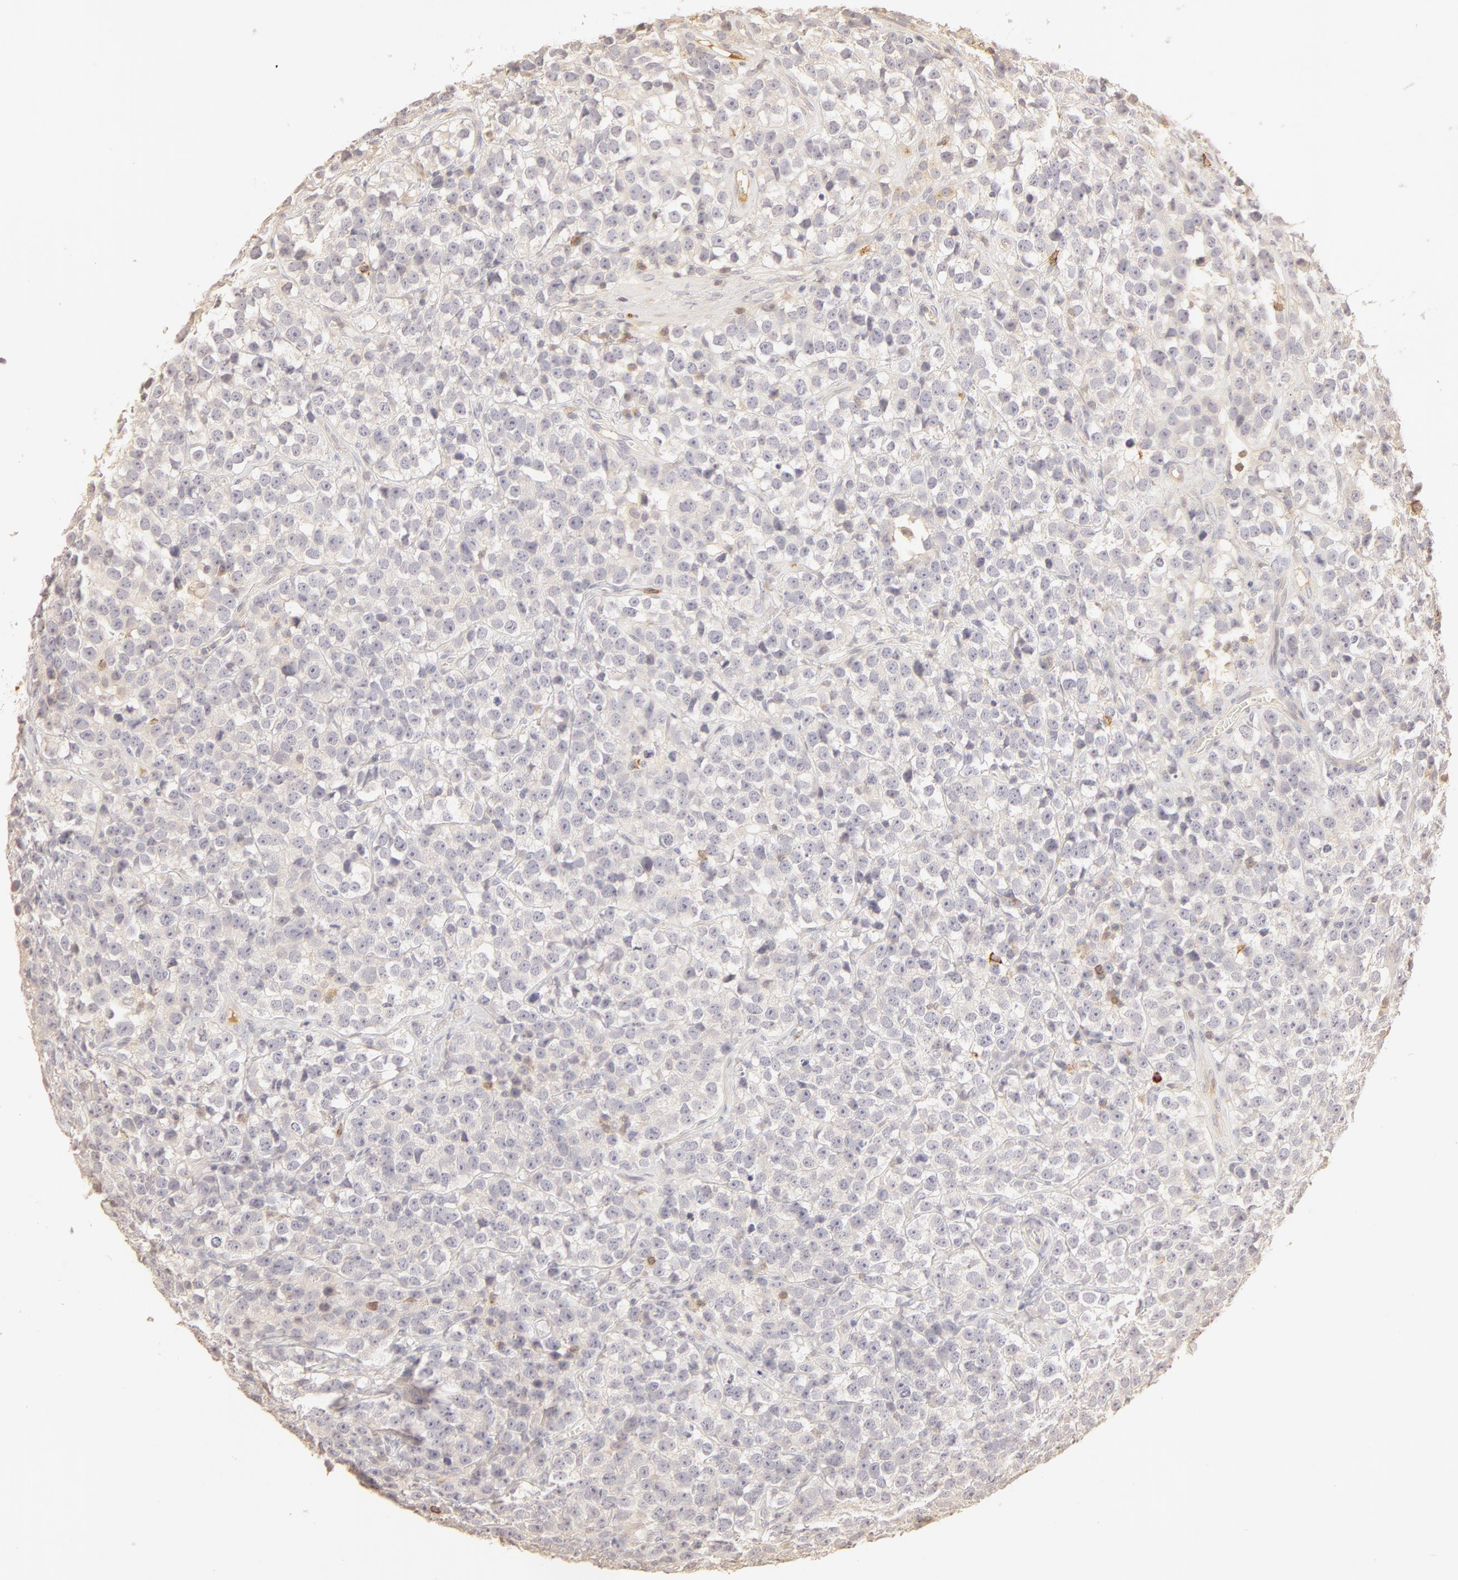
{"staining": {"intensity": "negative", "quantity": "none", "location": "none"}, "tissue": "testis cancer", "cell_type": "Tumor cells", "image_type": "cancer", "snomed": [{"axis": "morphology", "description": "Seminoma, NOS"}, {"axis": "topography", "description": "Testis"}], "caption": "DAB immunohistochemical staining of human testis seminoma reveals no significant staining in tumor cells. (DAB IHC with hematoxylin counter stain).", "gene": "C1R", "patient": {"sex": "male", "age": 25}}